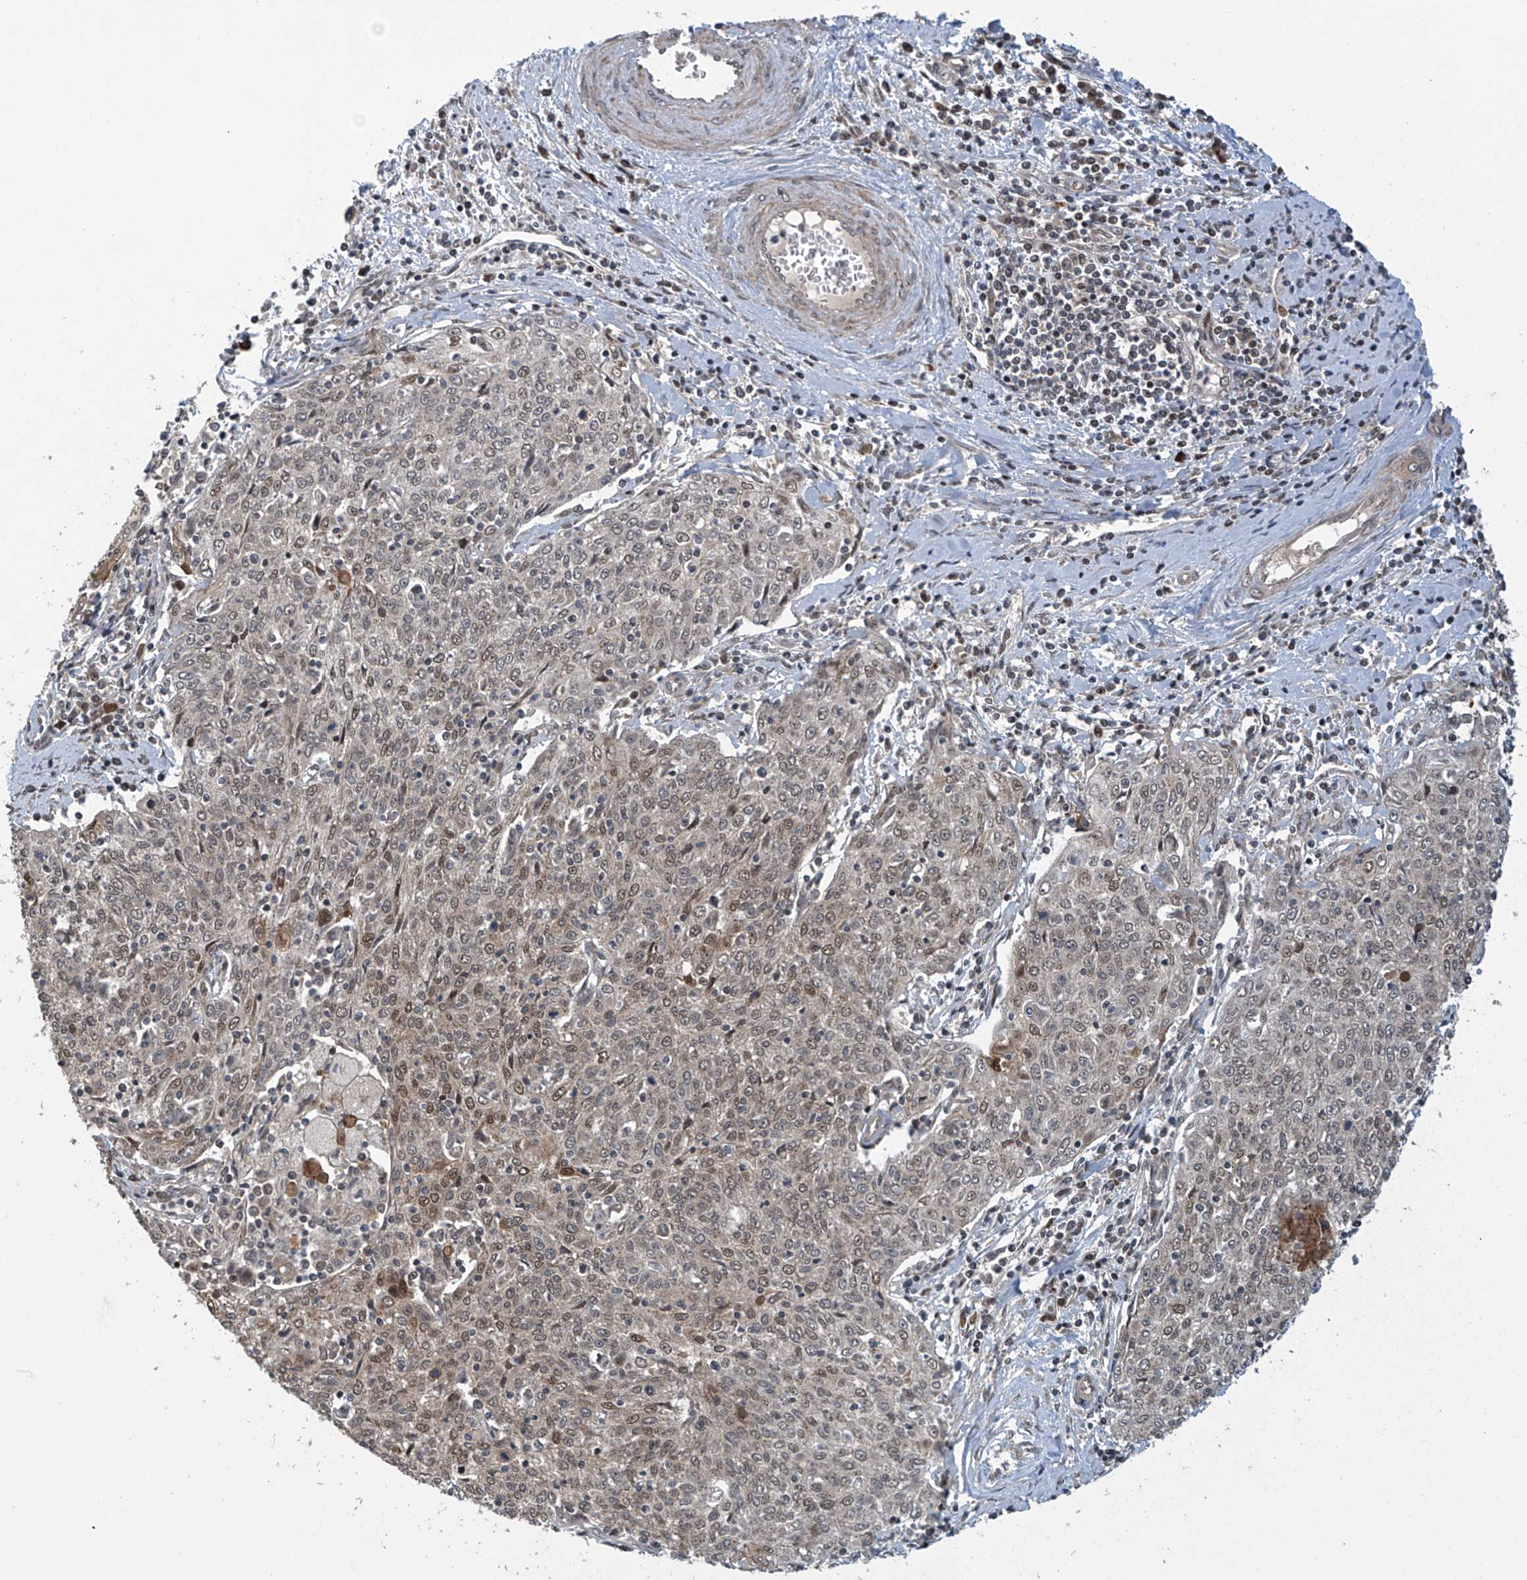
{"staining": {"intensity": "weak", "quantity": "25%-75%", "location": "nuclear"}, "tissue": "cervical cancer", "cell_type": "Tumor cells", "image_type": "cancer", "snomed": [{"axis": "morphology", "description": "Squamous cell carcinoma, NOS"}, {"axis": "topography", "description": "Cervix"}], "caption": "Approximately 25%-75% of tumor cells in cervical cancer (squamous cell carcinoma) reveal weak nuclear protein staining as visualized by brown immunohistochemical staining.", "gene": "ABHD13", "patient": {"sex": "female", "age": 48}}